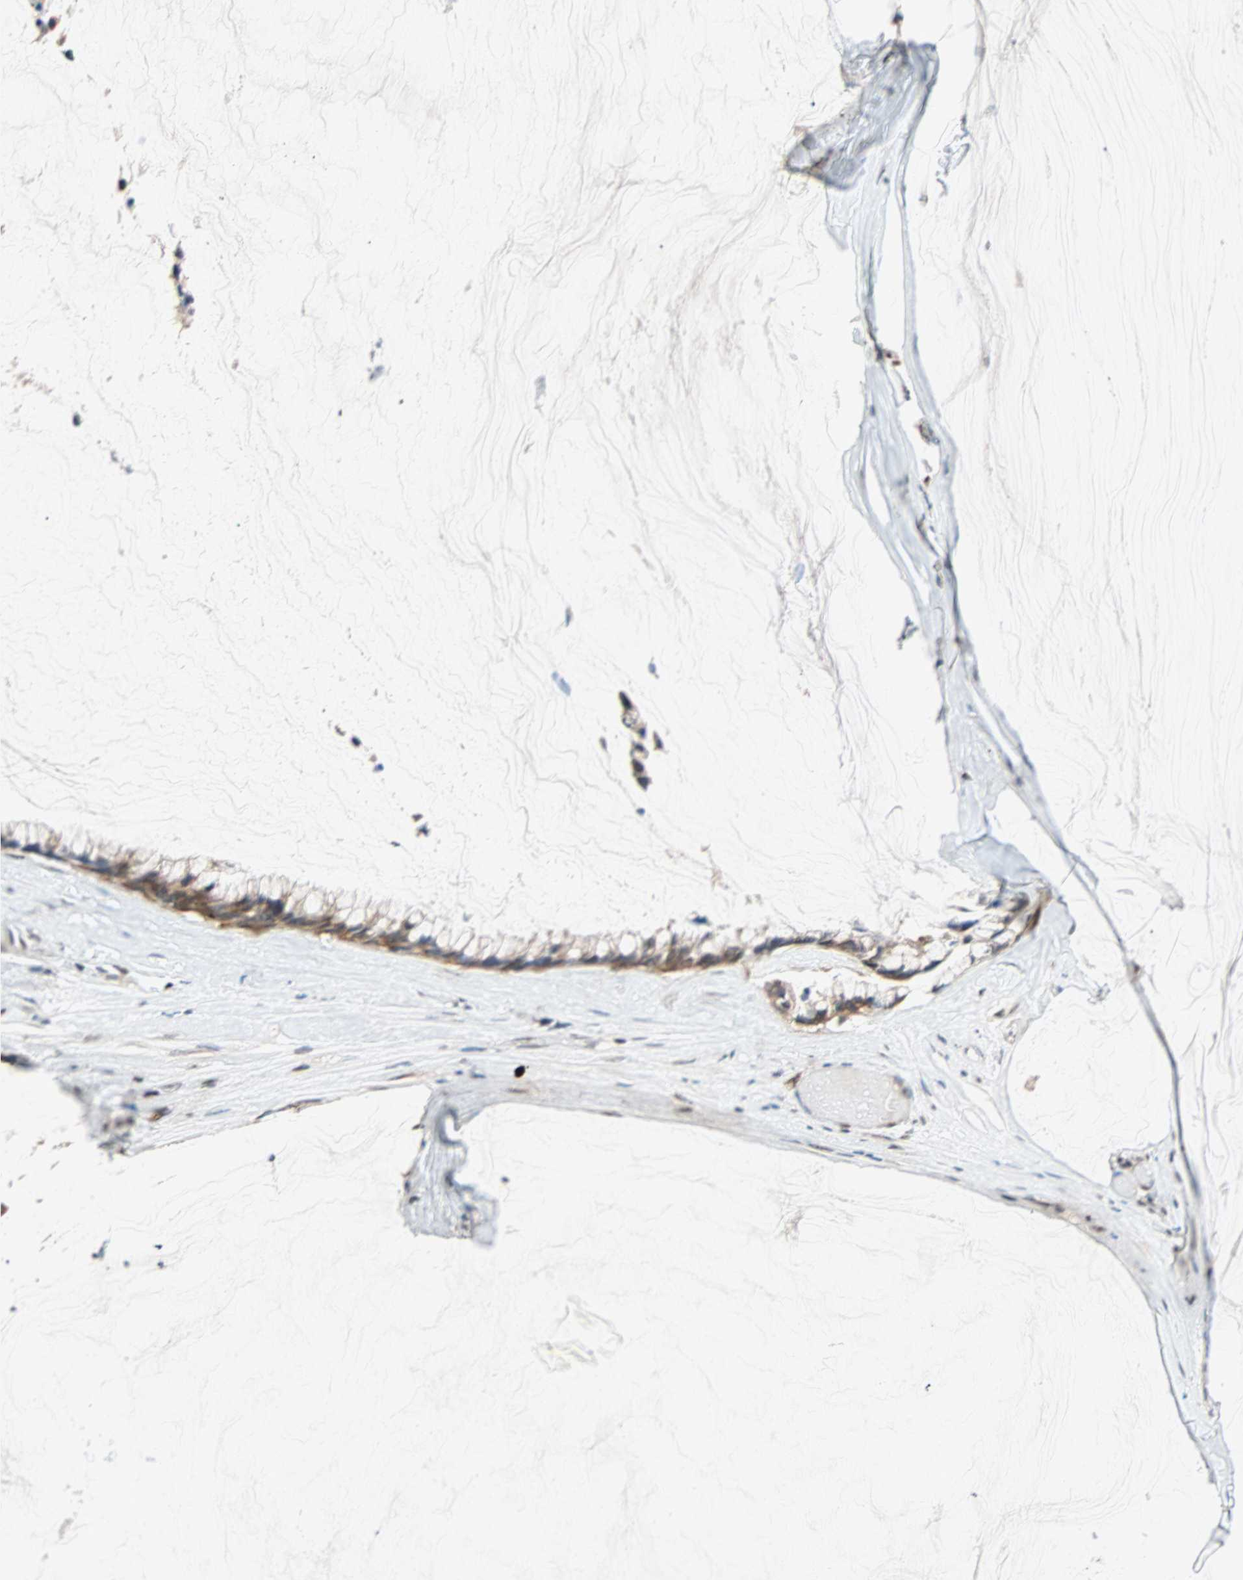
{"staining": {"intensity": "moderate", "quantity": ">75%", "location": "nuclear"}, "tissue": "ovarian cancer", "cell_type": "Tumor cells", "image_type": "cancer", "snomed": [{"axis": "morphology", "description": "Cystadenocarcinoma, mucinous, NOS"}, {"axis": "topography", "description": "Ovary"}], "caption": "Ovarian mucinous cystadenocarcinoma stained with DAB immunohistochemistry (IHC) demonstrates medium levels of moderate nuclear positivity in approximately >75% of tumor cells.", "gene": "DAZAP1", "patient": {"sex": "female", "age": 39}}